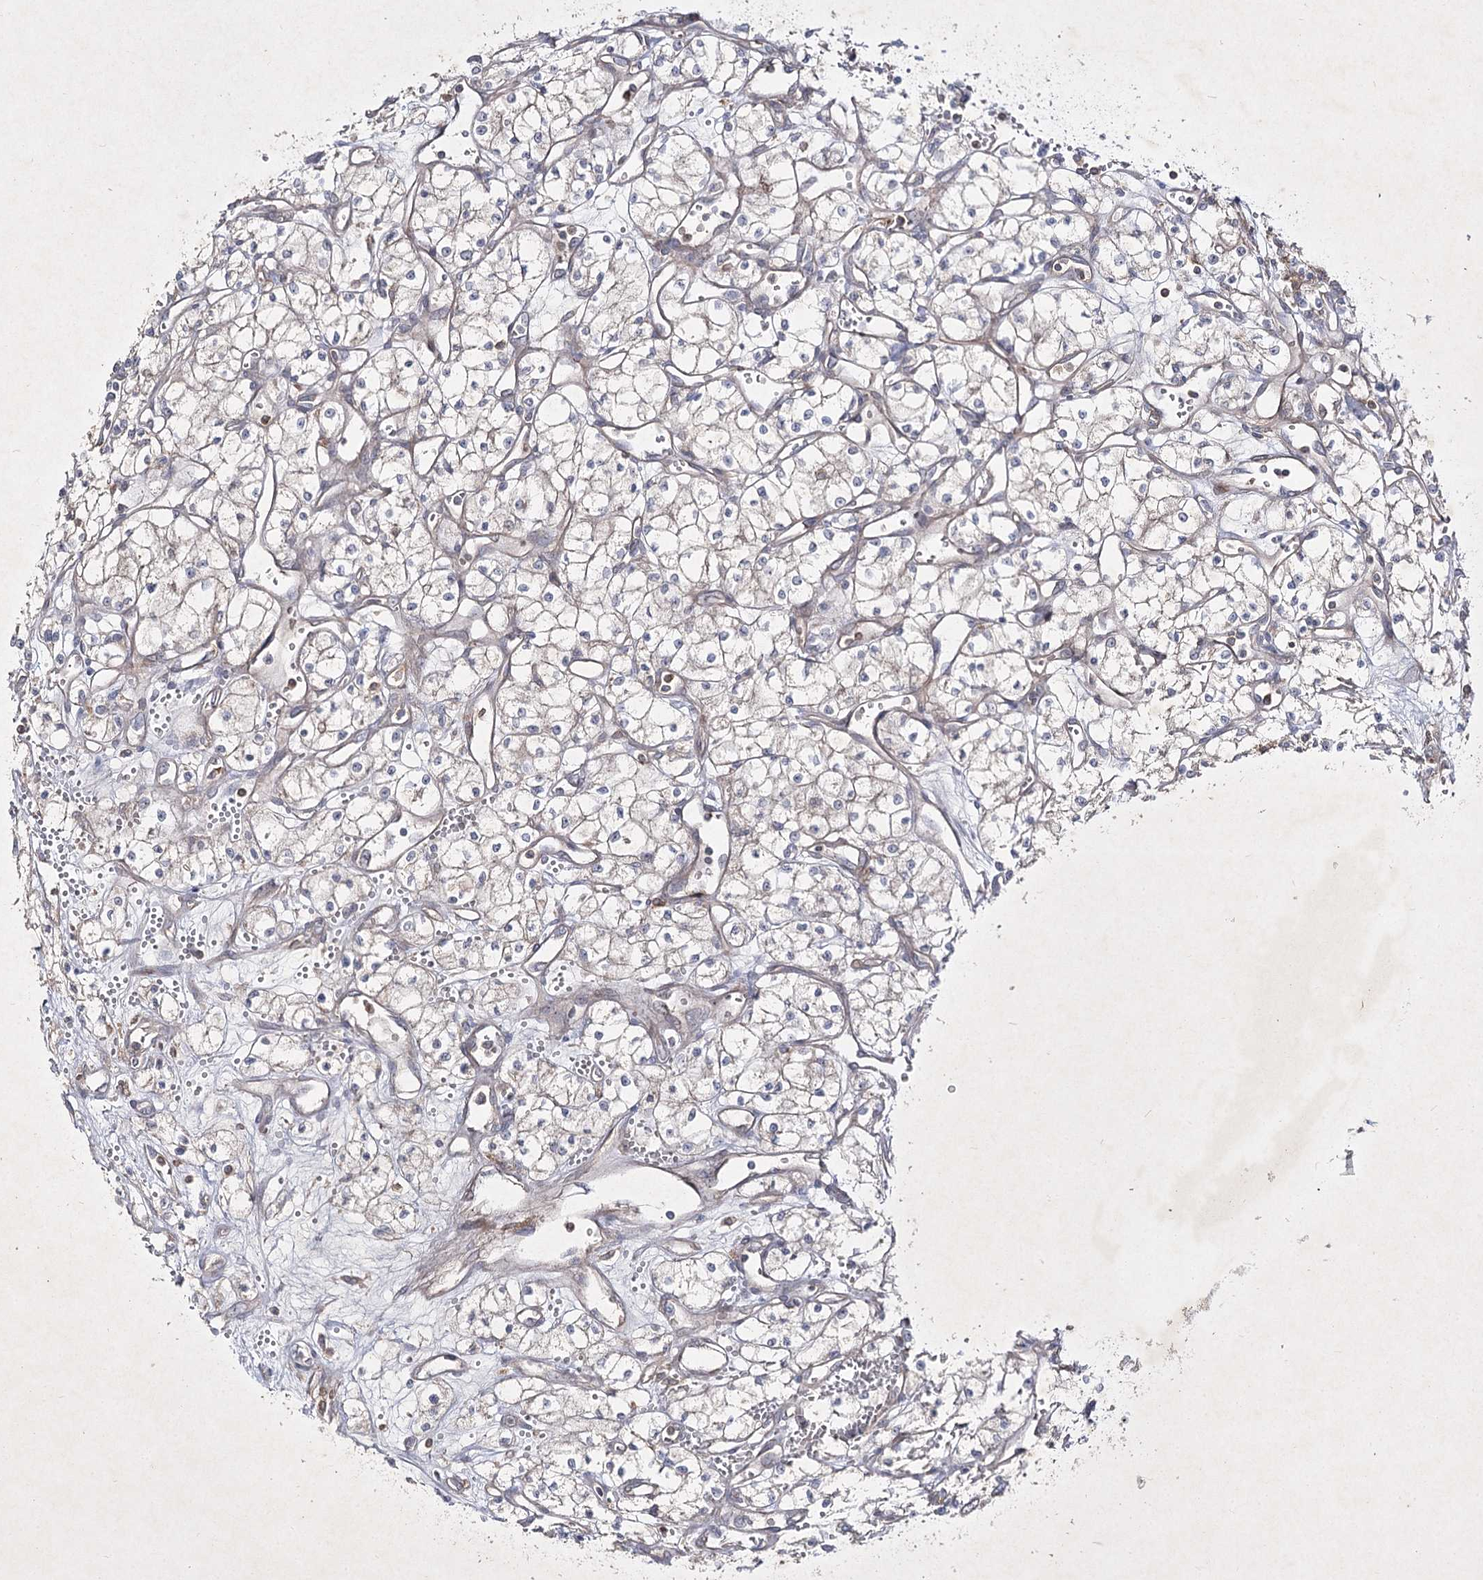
{"staining": {"intensity": "negative", "quantity": "none", "location": "none"}, "tissue": "renal cancer", "cell_type": "Tumor cells", "image_type": "cancer", "snomed": [{"axis": "morphology", "description": "Adenocarcinoma, NOS"}, {"axis": "topography", "description": "Kidney"}], "caption": "Immunohistochemistry image of neoplastic tissue: human renal cancer stained with DAB demonstrates no significant protein positivity in tumor cells.", "gene": "CIB2", "patient": {"sex": "male", "age": 59}}